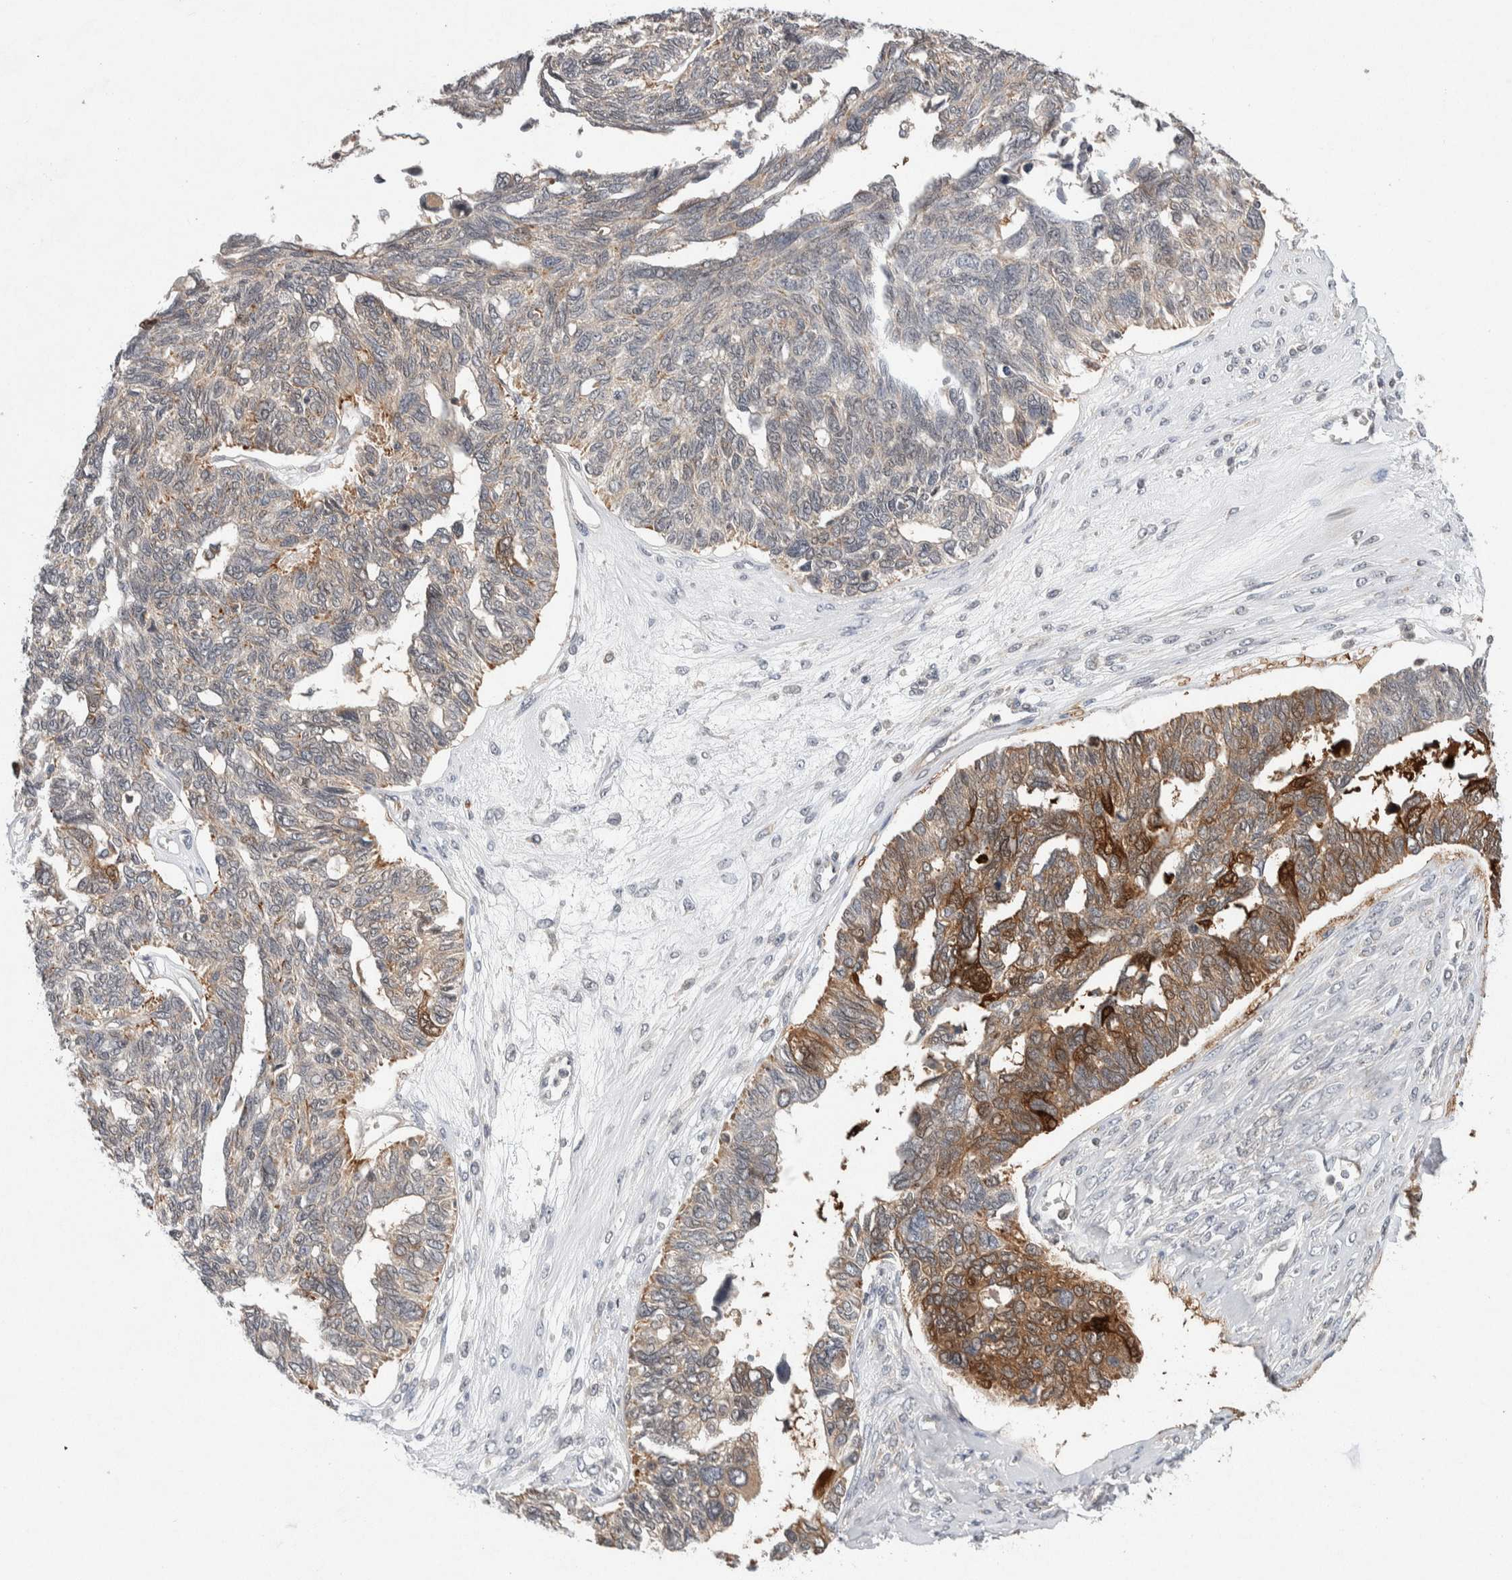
{"staining": {"intensity": "moderate", "quantity": "25%-75%", "location": "cytoplasmic/membranous"}, "tissue": "ovarian cancer", "cell_type": "Tumor cells", "image_type": "cancer", "snomed": [{"axis": "morphology", "description": "Cystadenocarcinoma, serous, NOS"}, {"axis": "topography", "description": "Ovary"}], "caption": "This photomicrograph shows ovarian serous cystadenocarcinoma stained with immunohistochemistry (IHC) to label a protein in brown. The cytoplasmic/membranous of tumor cells show moderate positivity for the protein. Nuclei are counter-stained blue.", "gene": "KCNK1", "patient": {"sex": "female", "age": 79}}